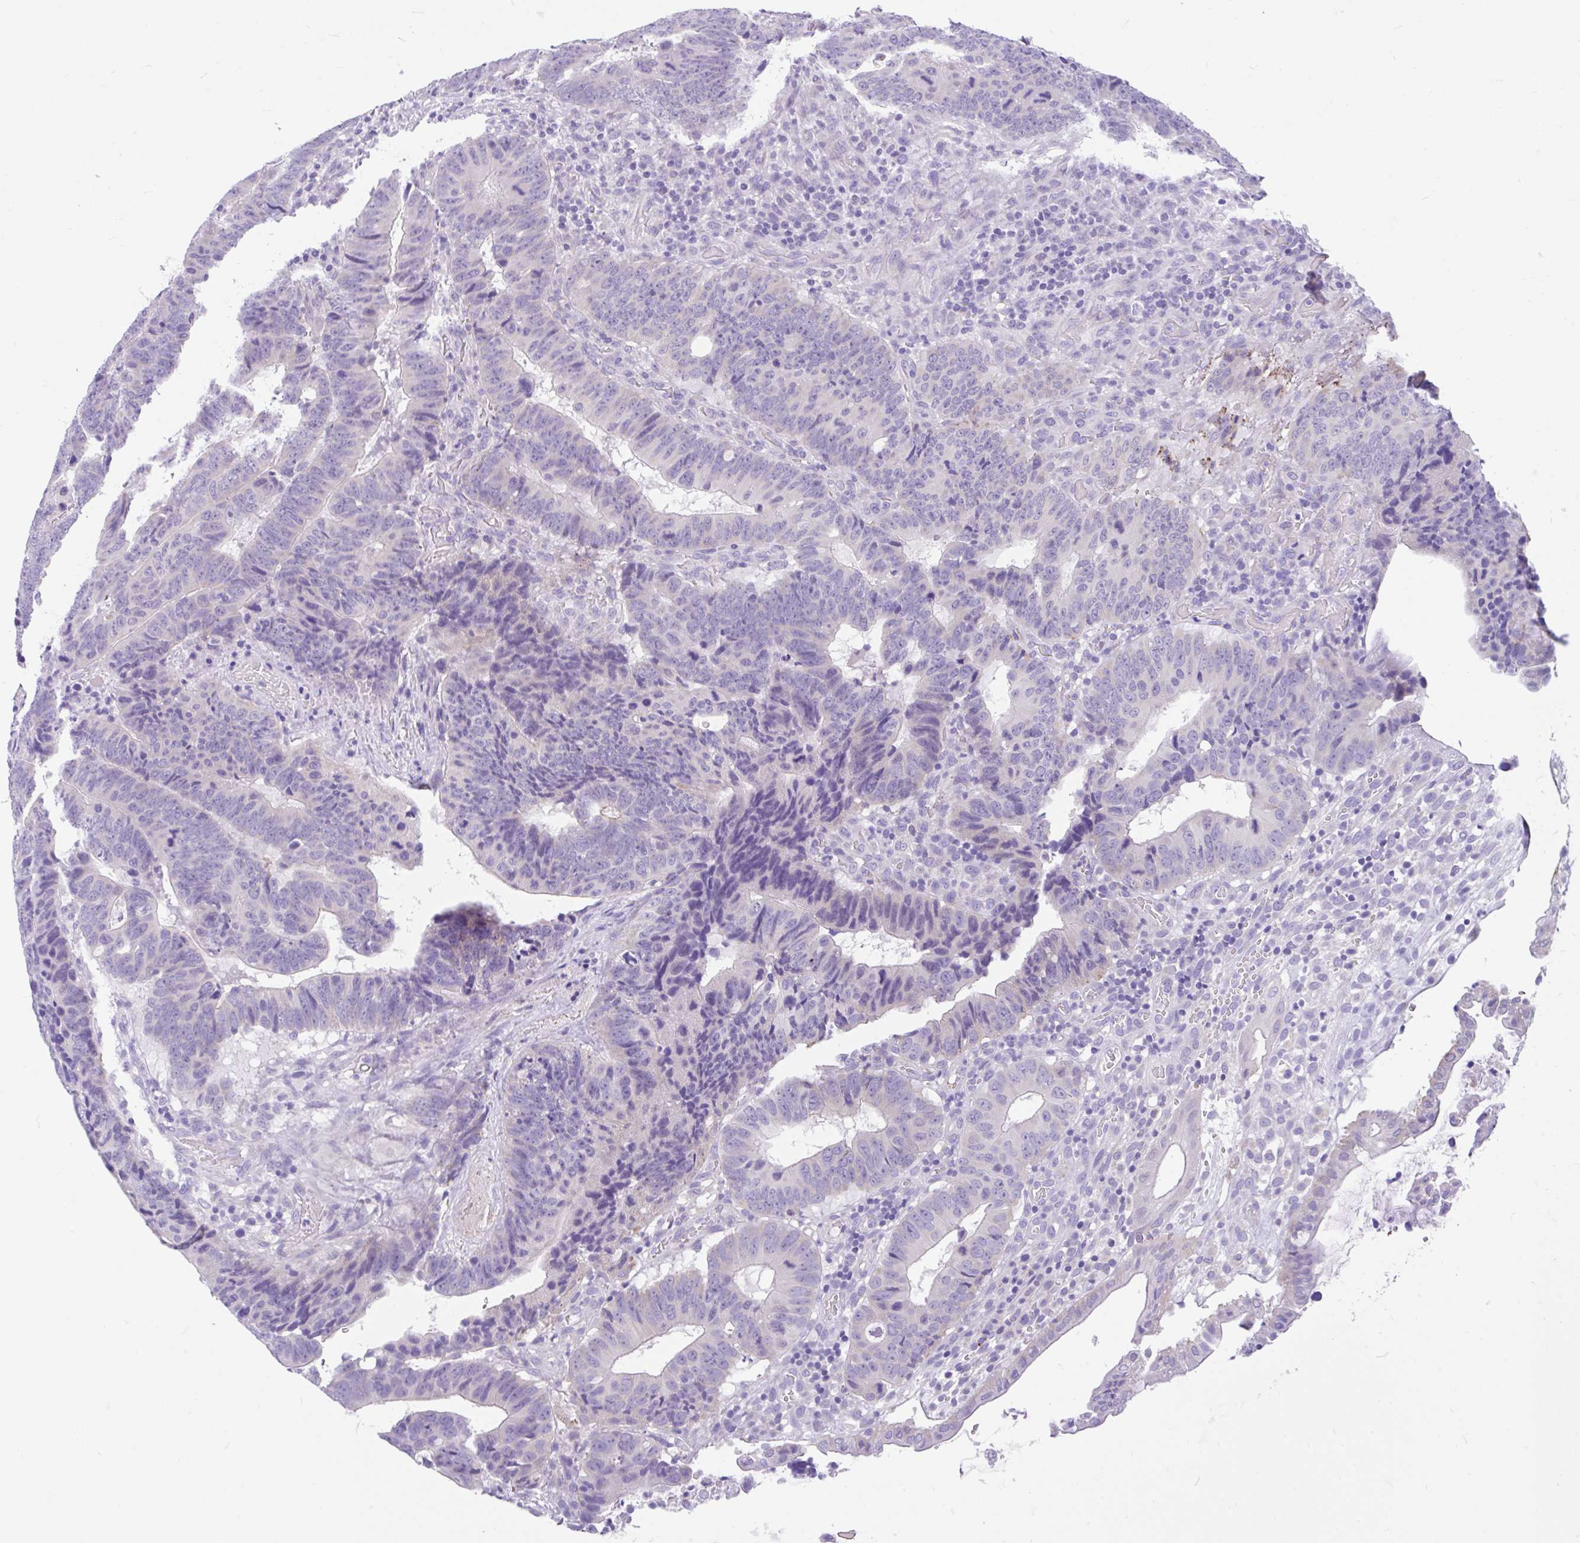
{"staining": {"intensity": "negative", "quantity": "none", "location": "none"}, "tissue": "colorectal cancer", "cell_type": "Tumor cells", "image_type": "cancer", "snomed": [{"axis": "morphology", "description": "Adenocarcinoma, NOS"}, {"axis": "topography", "description": "Colon"}], "caption": "Immunohistochemistry of human adenocarcinoma (colorectal) reveals no expression in tumor cells.", "gene": "CCSAP", "patient": {"sex": "male", "age": 62}}